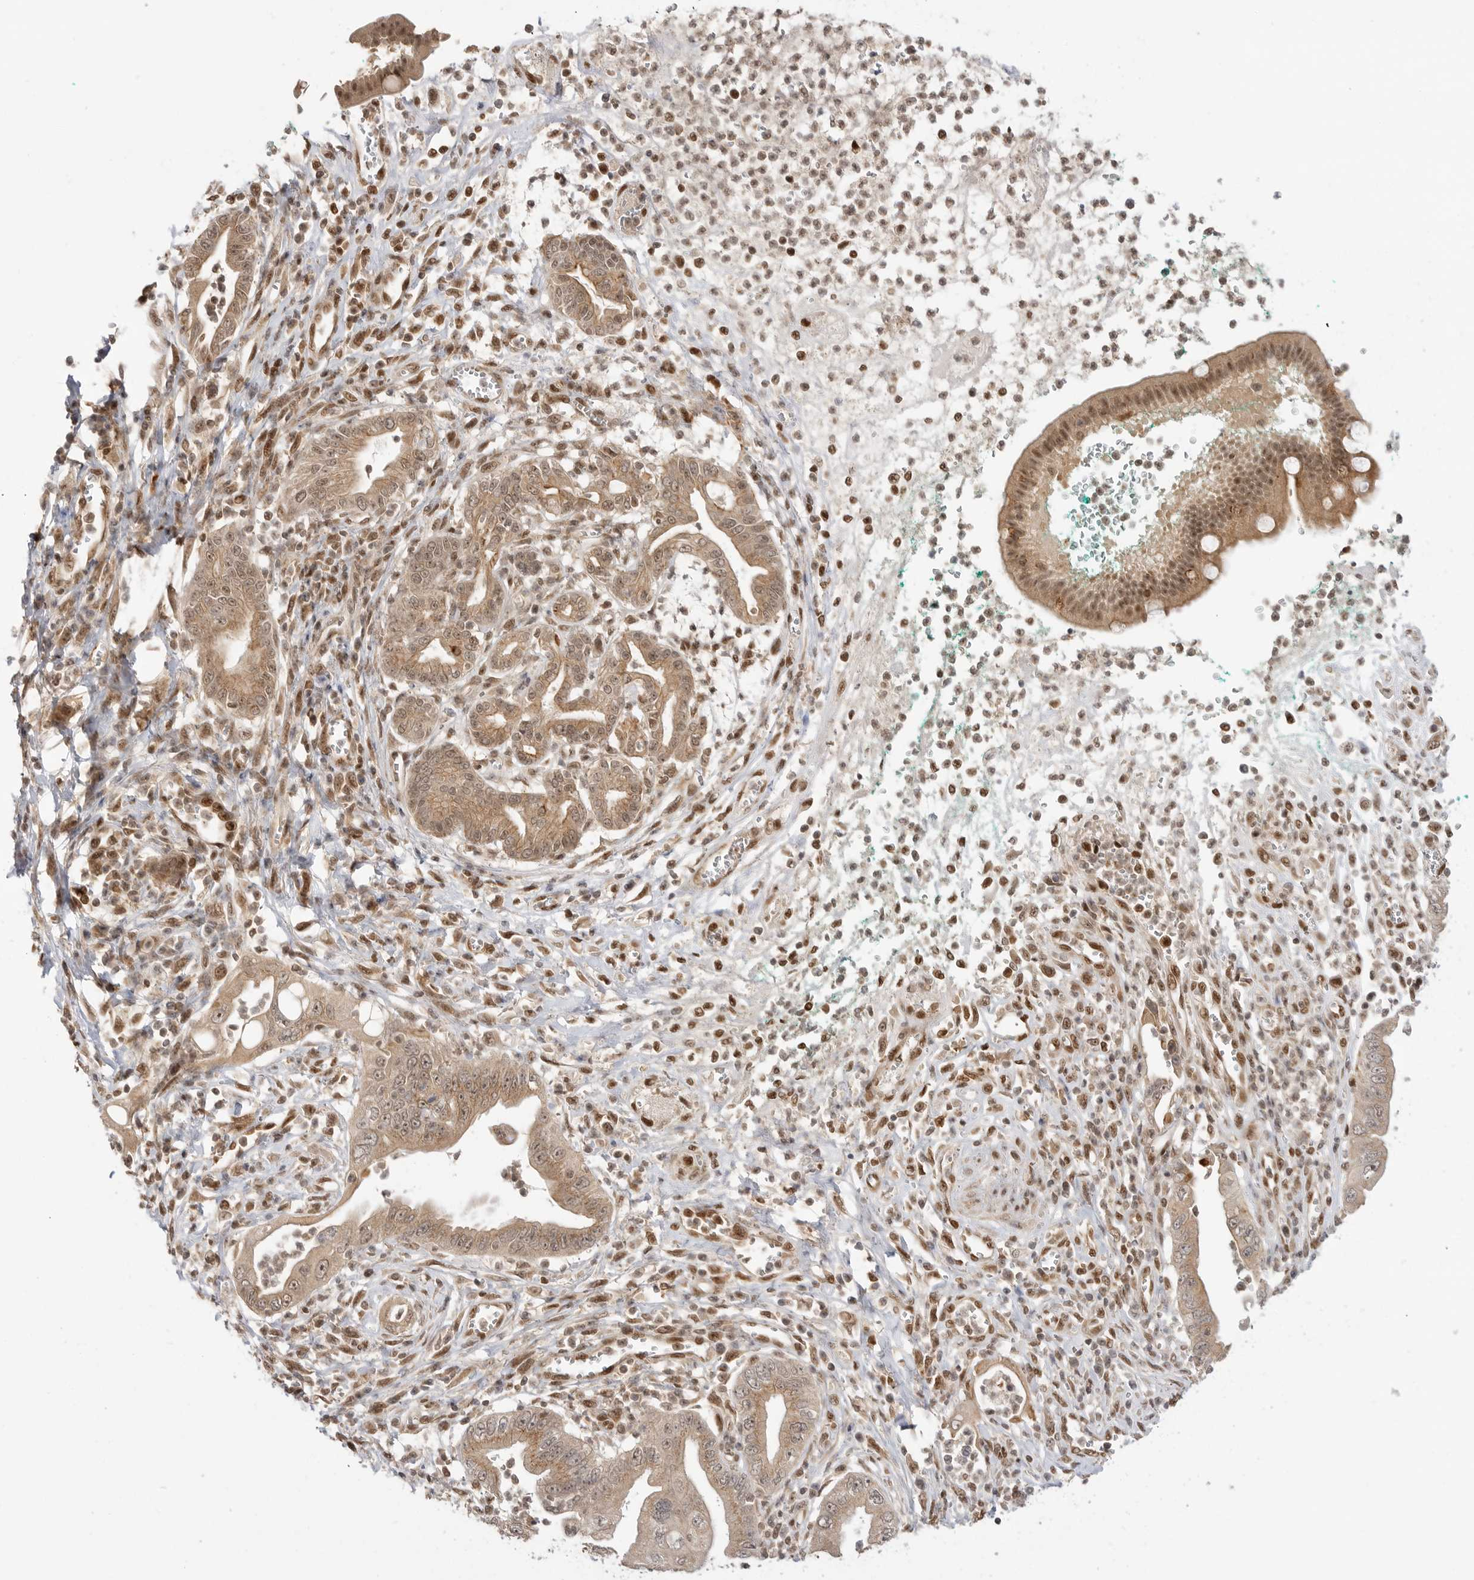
{"staining": {"intensity": "moderate", "quantity": ">75%", "location": "cytoplasmic/membranous,nuclear"}, "tissue": "pancreatic cancer", "cell_type": "Tumor cells", "image_type": "cancer", "snomed": [{"axis": "morphology", "description": "Adenocarcinoma, NOS"}, {"axis": "topography", "description": "Pancreas"}], "caption": "This micrograph displays adenocarcinoma (pancreatic) stained with immunohistochemistry to label a protein in brown. The cytoplasmic/membranous and nuclear of tumor cells show moderate positivity for the protein. Nuclei are counter-stained blue.", "gene": "ALKAL1", "patient": {"sex": "male", "age": 78}}